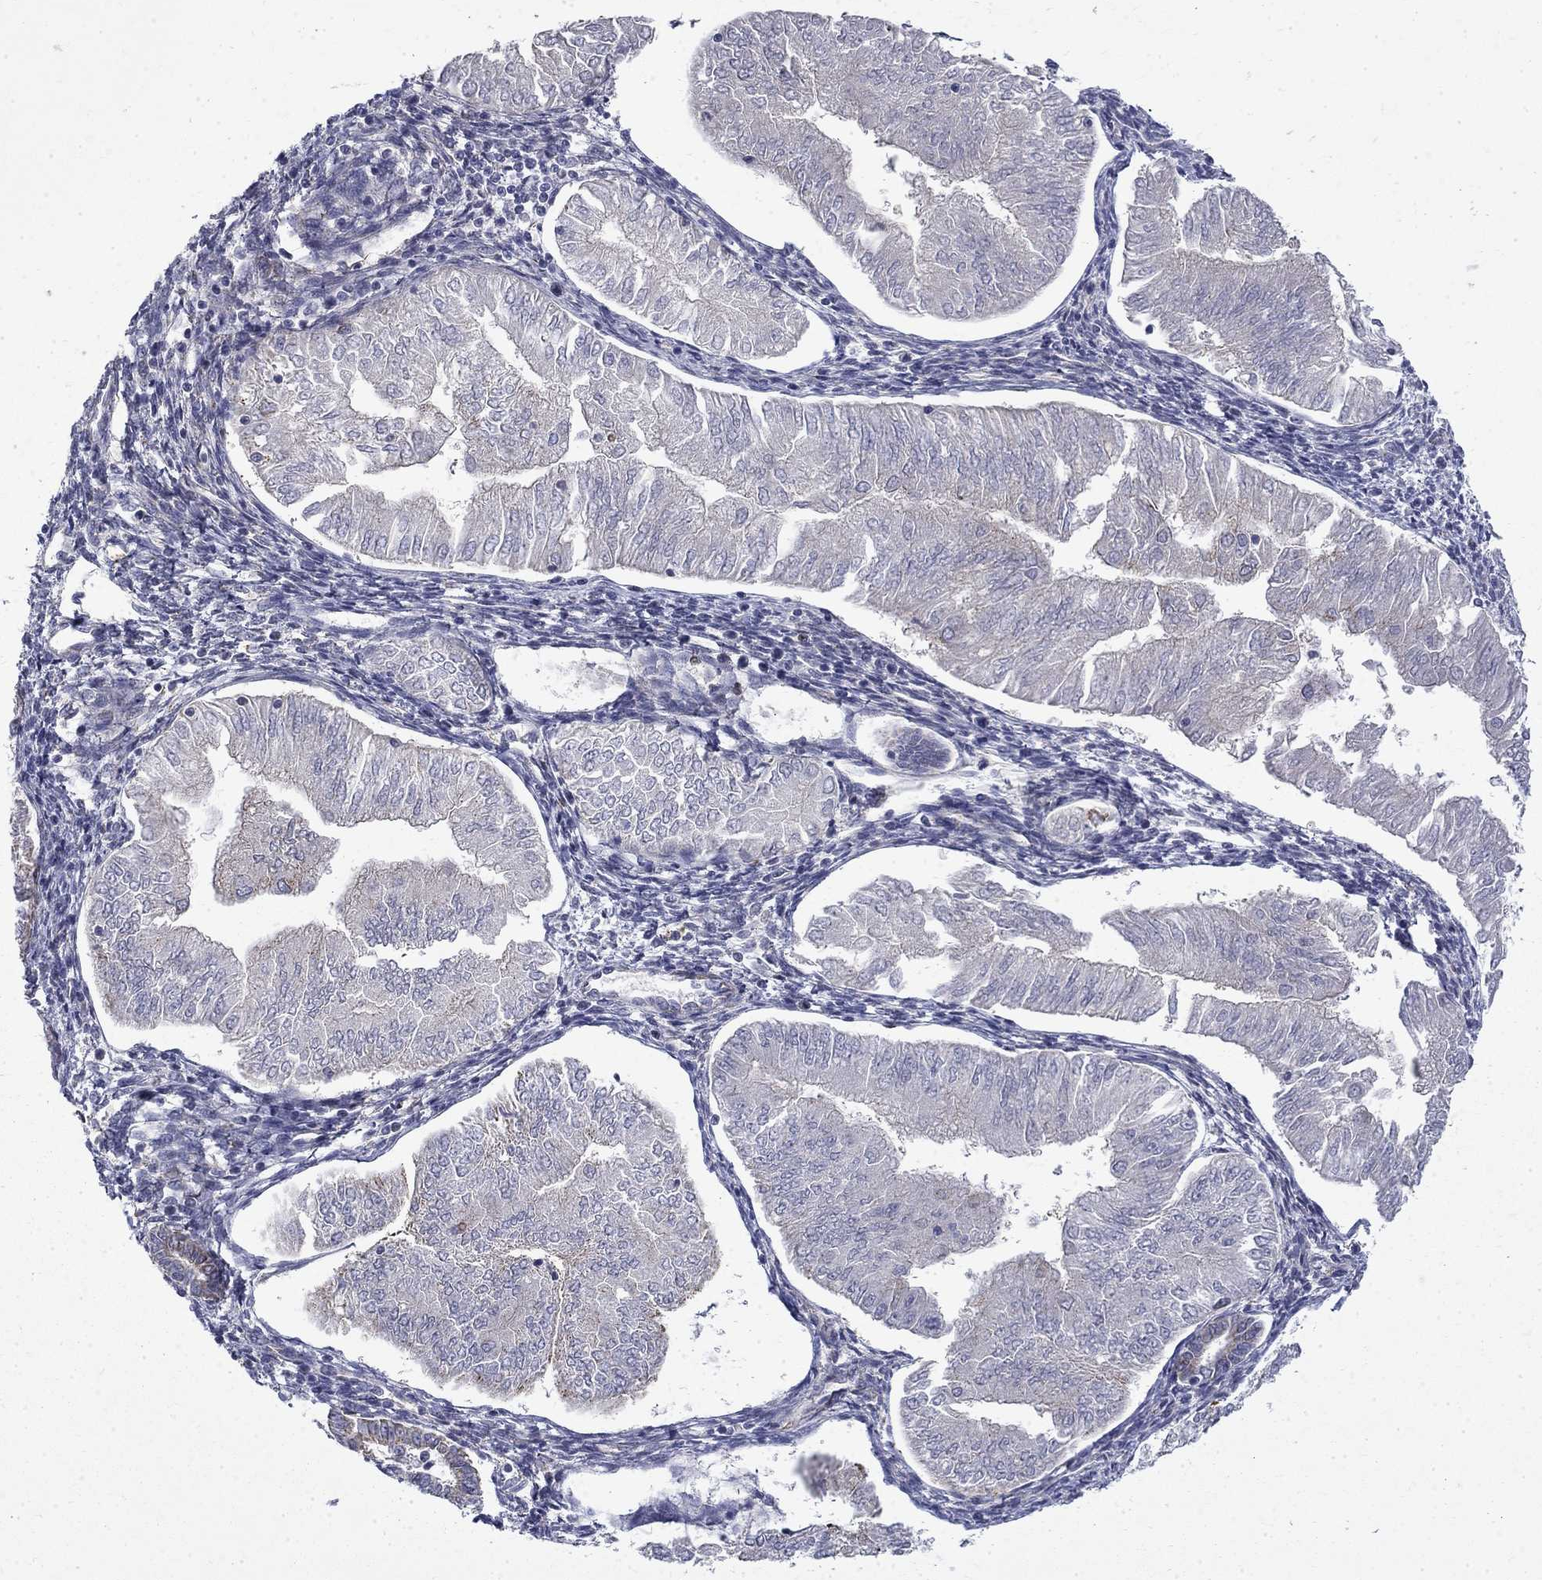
{"staining": {"intensity": "negative", "quantity": "none", "location": "none"}, "tissue": "endometrial cancer", "cell_type": "Tumor cells", "image_type": "cancer", "snomed": [{"axis": "morphology", "description": "Adenocarcinoma, NOS"}, {"axis": "topography", "description": "Endometrium"}], "caption": "Immunohistochemical staining of human endometrial cancer (adenocarcinoma) reveals no significant staining in tumor cells. (DAB immunohistochemistry (IHC) with hematoxylin counter stain).", "gene": "PCBP3", "patient": {"sex": "female", "age": 53}}